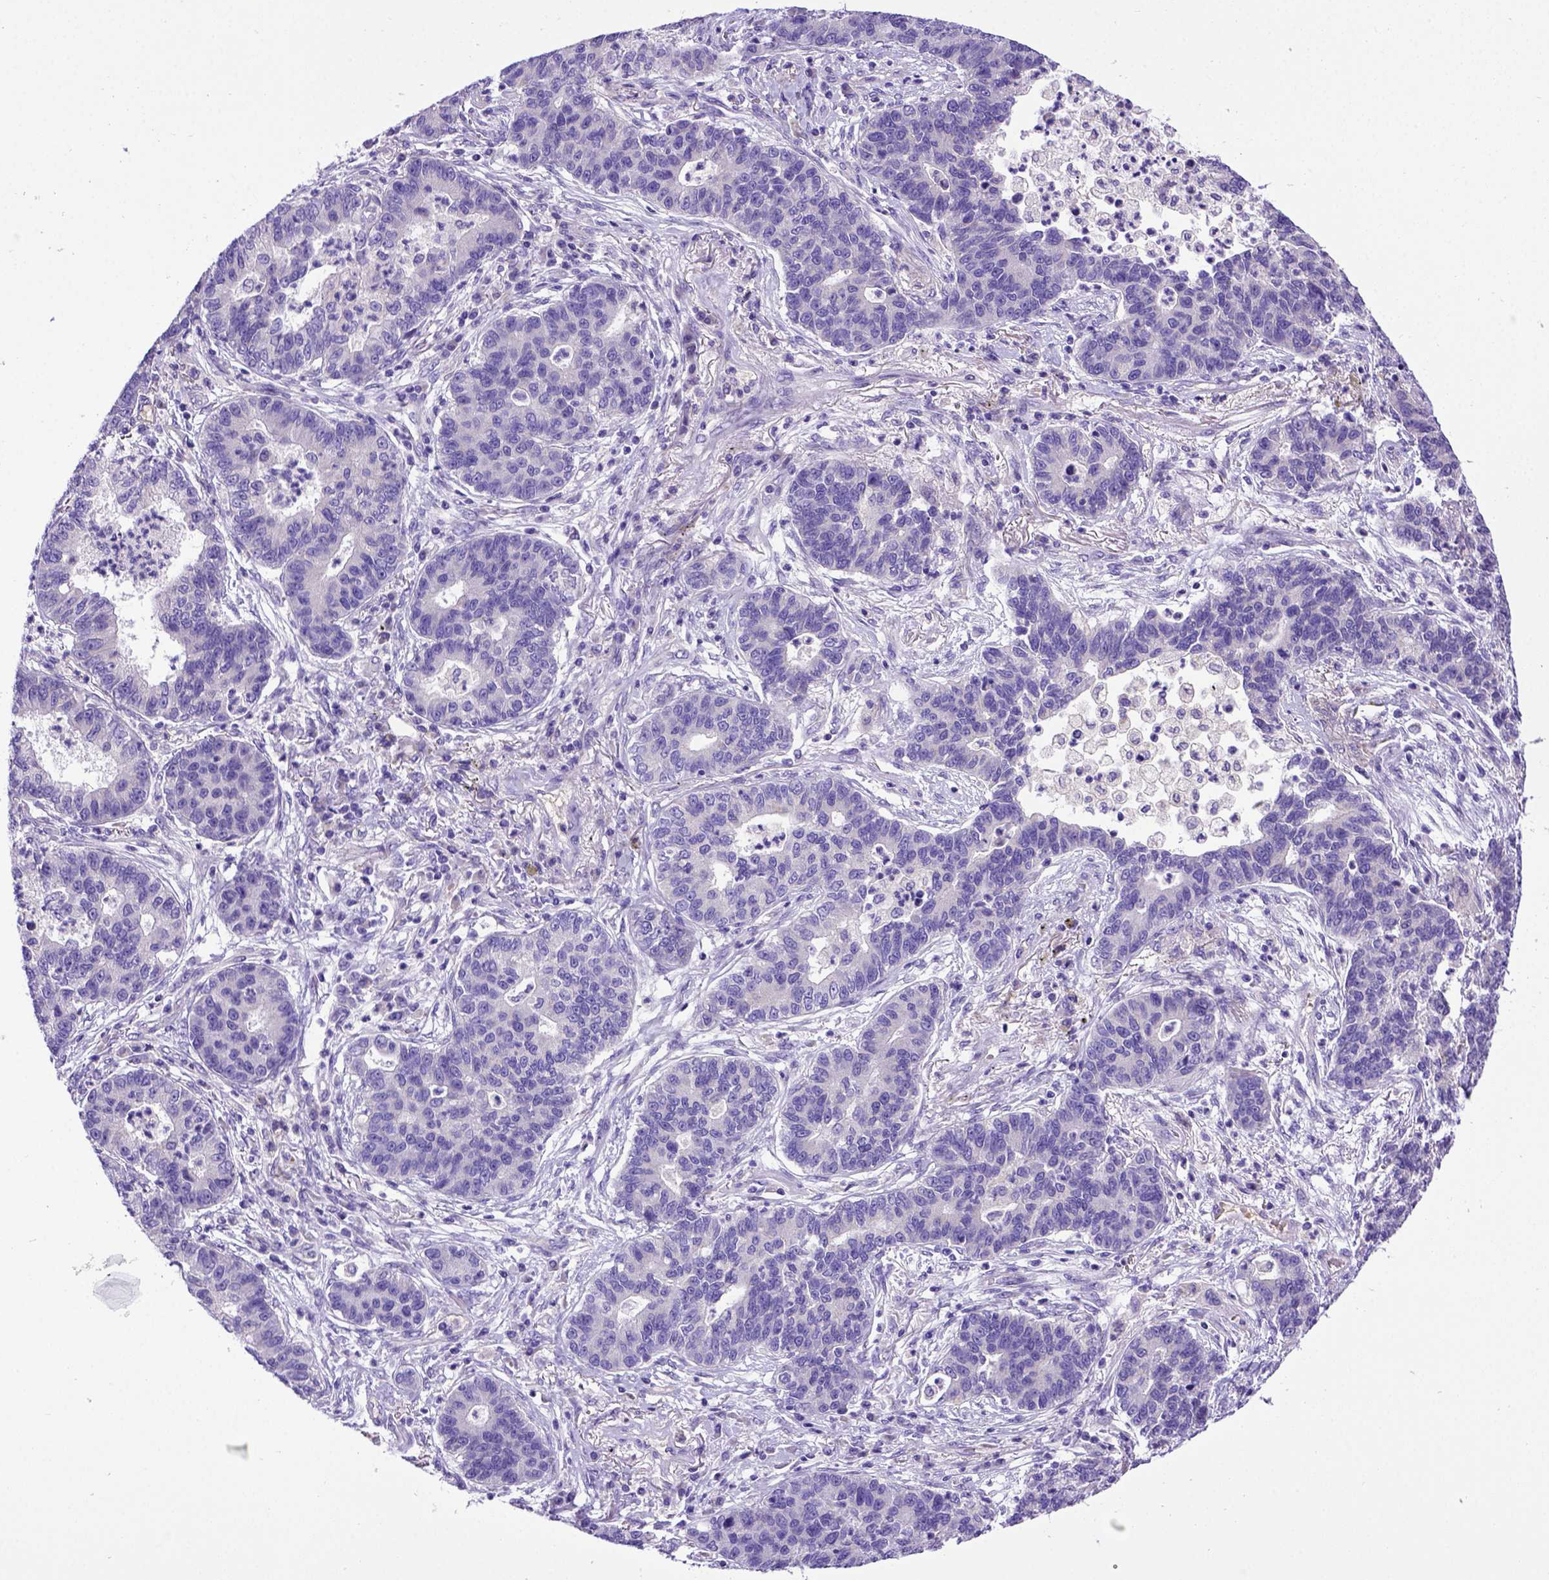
{"staining": {"intensity": "negative", "quantity": "none", "location": "none"}, "tissue": "lung cancer", "cell_type": "Tumor cells", "image_type": "cancer", "snomed": [{"axis": "morphology", "description": "Adenocarcinoma, NOS"}, {"axis": "topography", "description": "Lung"}], "caption": "An IHC histopathology image of lung adenocarcinoma is shown. There is no staining in tumor cells of lung adenocarcinoma.", "gene": "ADAM12", "patient": {"sex": "female", "age": 57}}